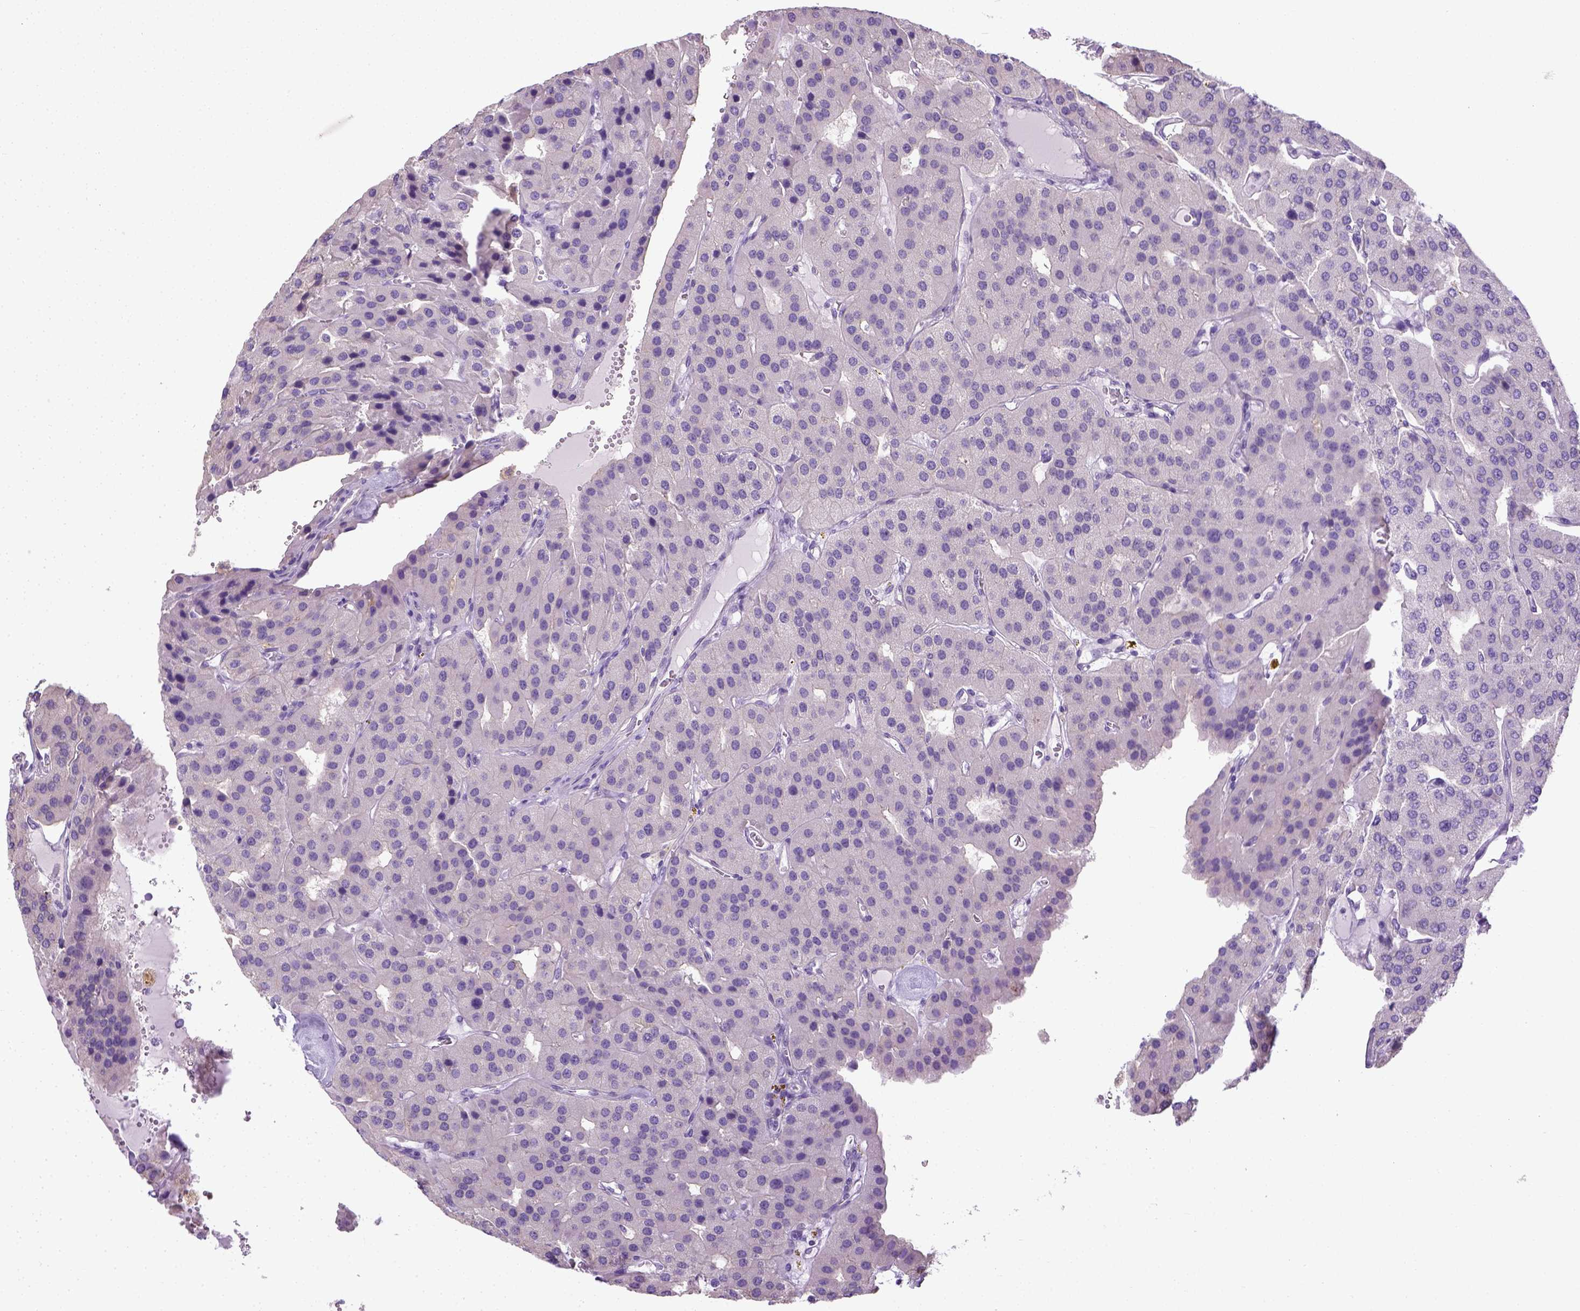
{"staining": {"intensity": "negative", "quantity": "none", "location": "none"}, "tissue": "parathyroid gland", "cell_type": "Glandular cells", "image_type": "normal", "snomed": [{"axis": "morphology", "description": "Normal tissue, NOS"}, {"axis": "morphology", "description": "Adenoma, NOS"}, {"axis": "topography", "description": "Parathyroid gland"}], "caption": "There is no significant expression in glandular cells of parathyroid gland.", "gene": "LGSN", "patient": {"sex": "female", "age": 86}}